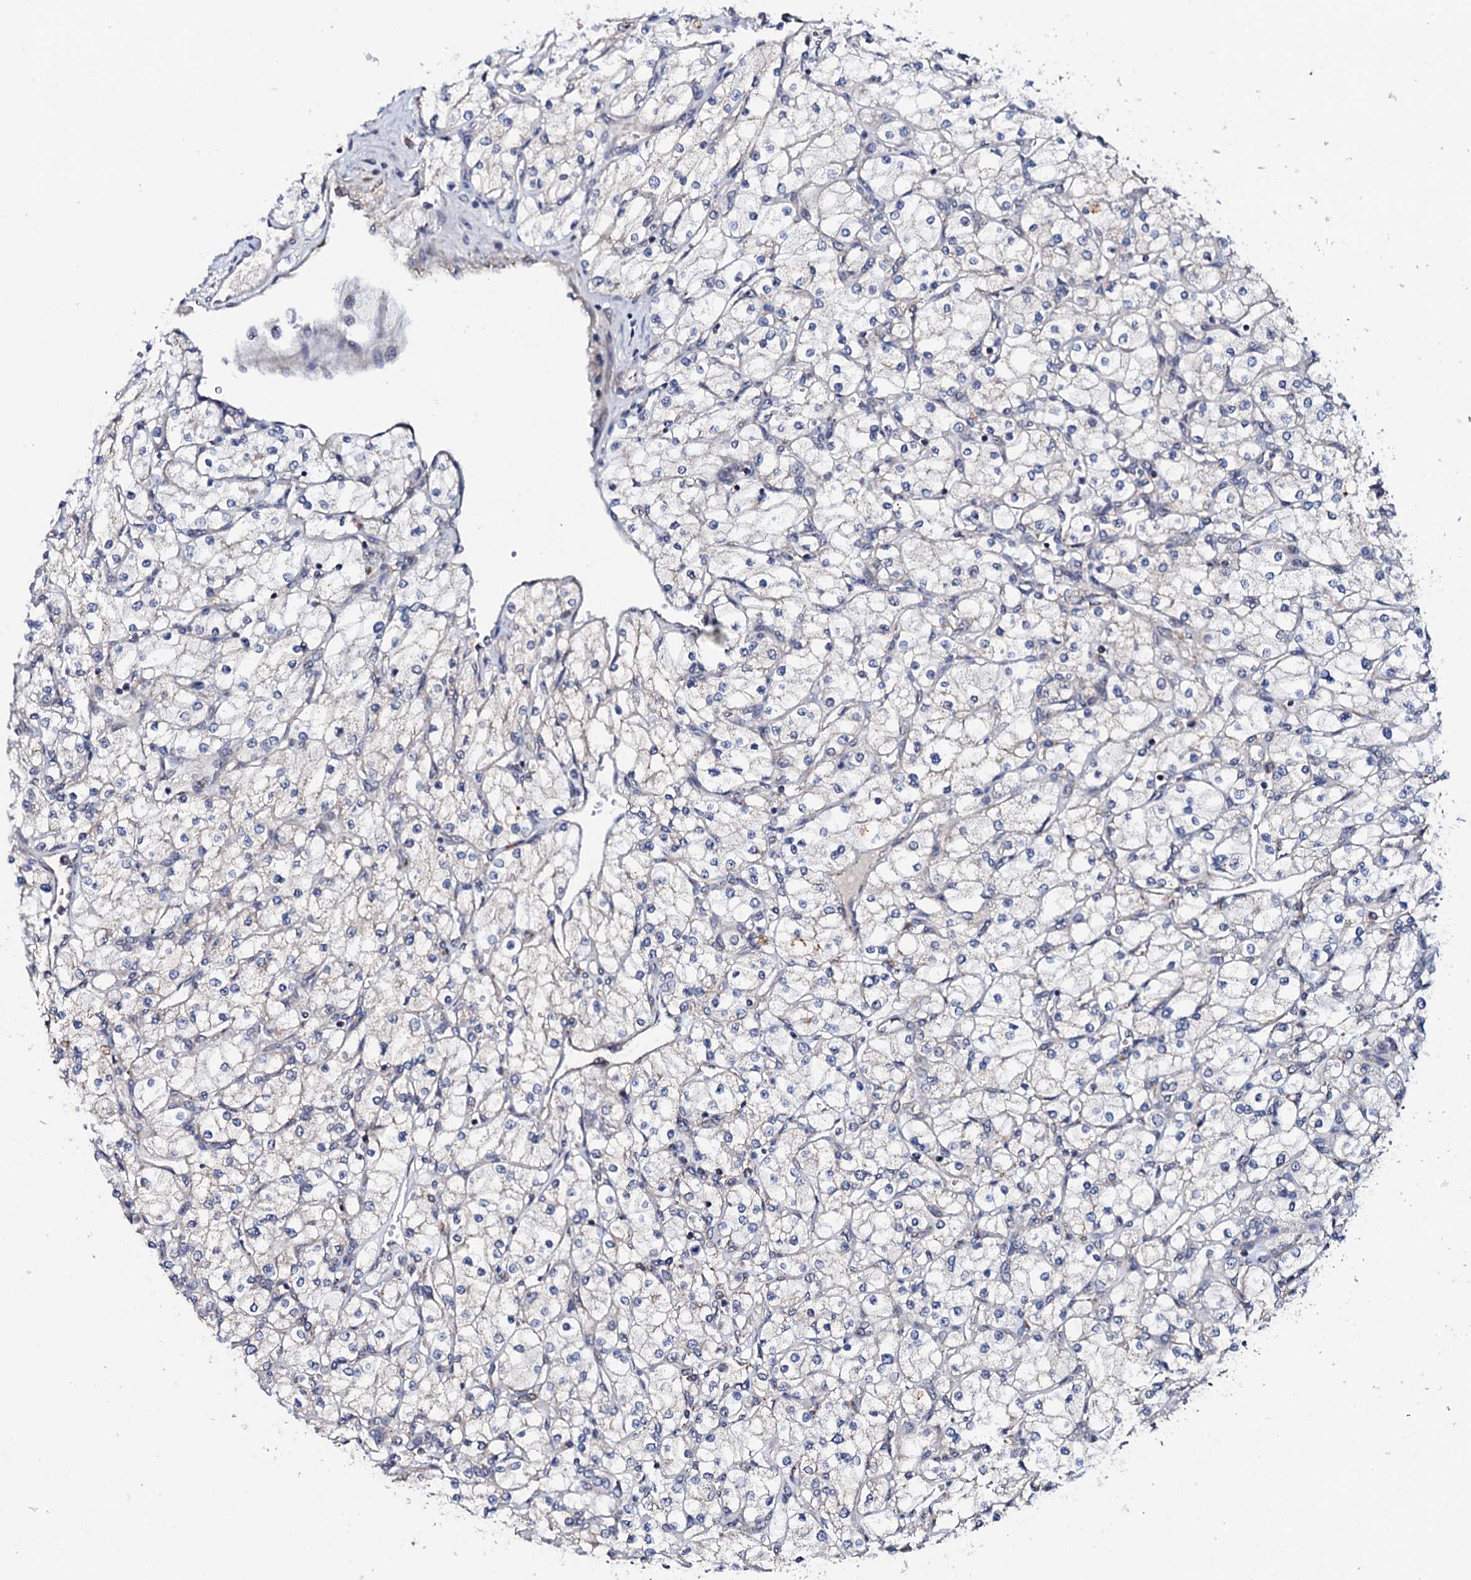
{"staining": {"intensity": "negative", "quantity": "none", "location": "none"}, "tissue": "renal cancer", "cell_type": "Tumor cells", "image_type": "cancer", "snomed": [{"axis": "morphology", "description": "Adenocarcinoma, NOS"}, {"axis": "topography", "description": "Kidney"}], "caption": "A photomicrograph of renal cancer (adenocarcinoma) stained for a protein reveals no brown staining in tumor cells.", "gene": "MTIF3", "patient": {"sex": "male", "age": 80}}